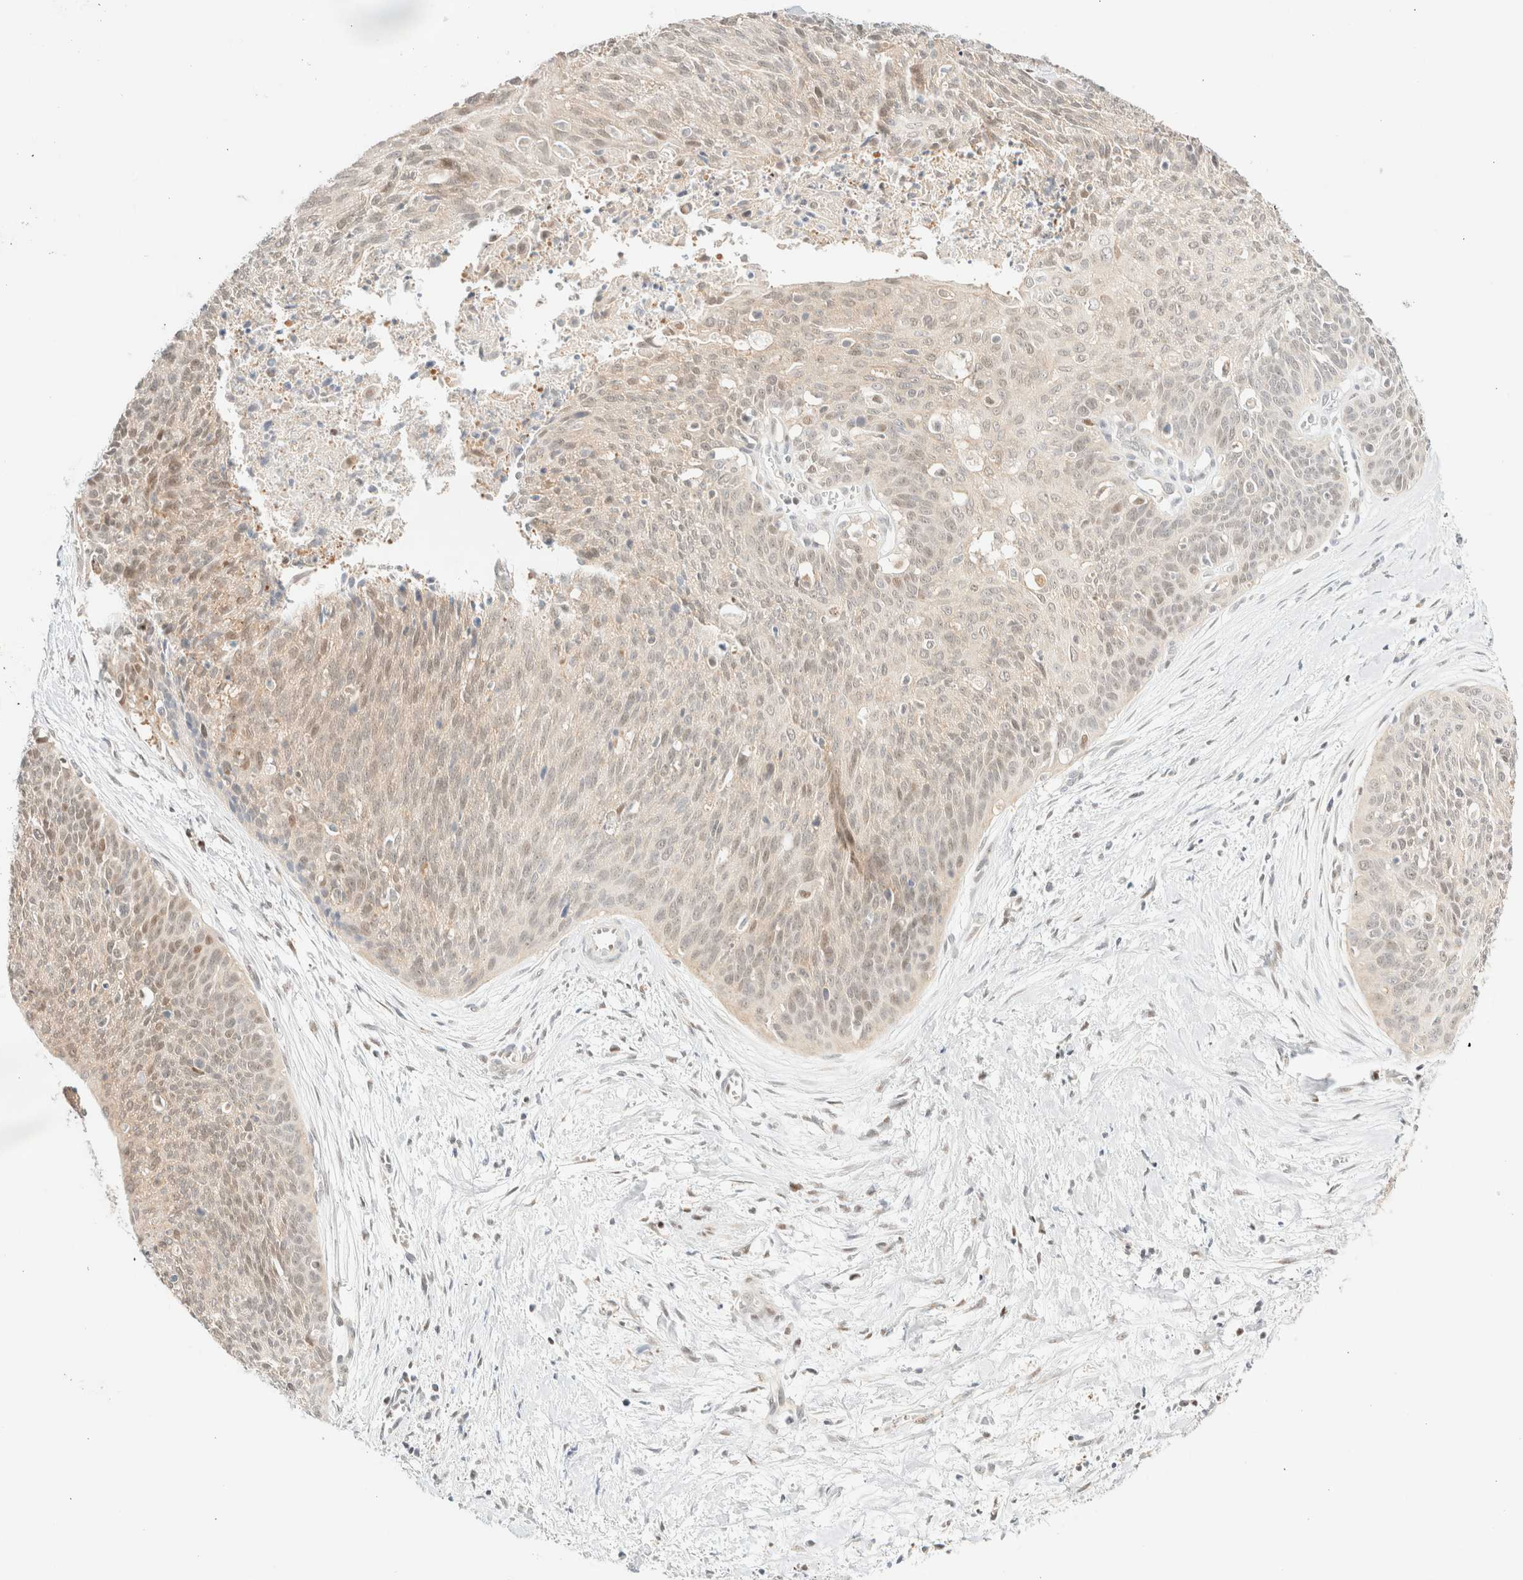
{"staining": {"intensity": "weak", "quantity": "25%-75%", "location": "cytoplasmic/membranous,nuclear"}, "tissue": "cervical cancer", "cell_type": "Tumor cells", "image_type": "cancer", "snomed": [{"axis": "morphology", "description": "Squamous cell carcinoma, NOS"}, {"axis": "topography", "description": "Cervix"}], "caption": "A photomicrograph showing weak cytoplasmic/membranous and nuclear expression in approximately 25%-75% of tumor cells in cervical cancer, as visualized by brown immunohistochemical staining.", "gene": "TSR1", "patient": {"sex": "female", "age": 55}}